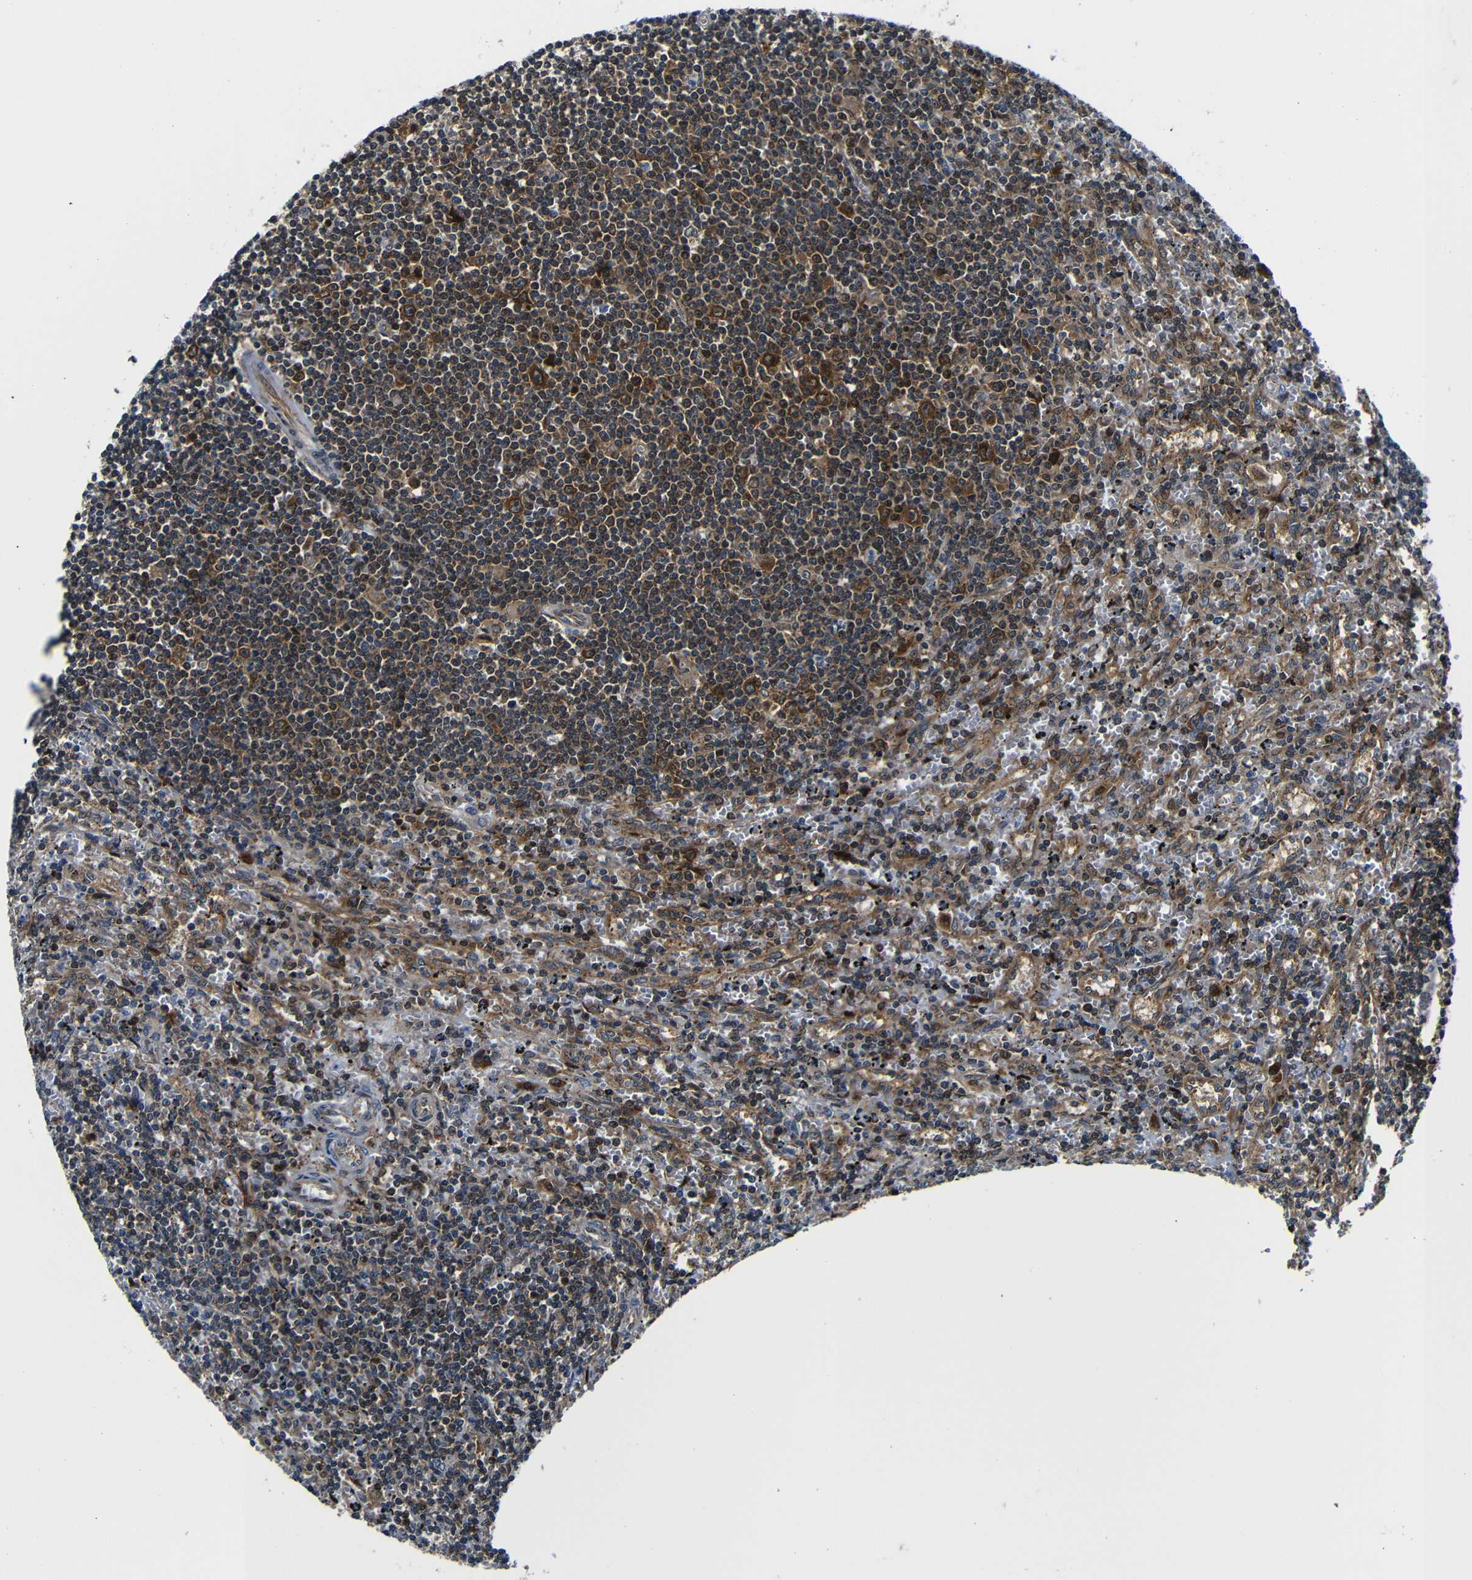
{"staining": {"intensity": "moderate", "quantity": "25%-75%", "location": "cytoplasmic/membranous"}, "tissue": "lymphoma", "cell_type": "Tumor cells", "image_type": "cancer", "snomed": [{"axis": "morphology", "description": "Malignant lymphoma, non-Hodgkin's type, Low grade"}, {"axis": "topography", "description": "Spleen"}], "caption": "A brown stain labels moderate cytoplasmic/membranous positivity of a protein in lymphoma tumor cells.", "gene": "ABCE1", "patient": {"sex": "male", "age": 76}}